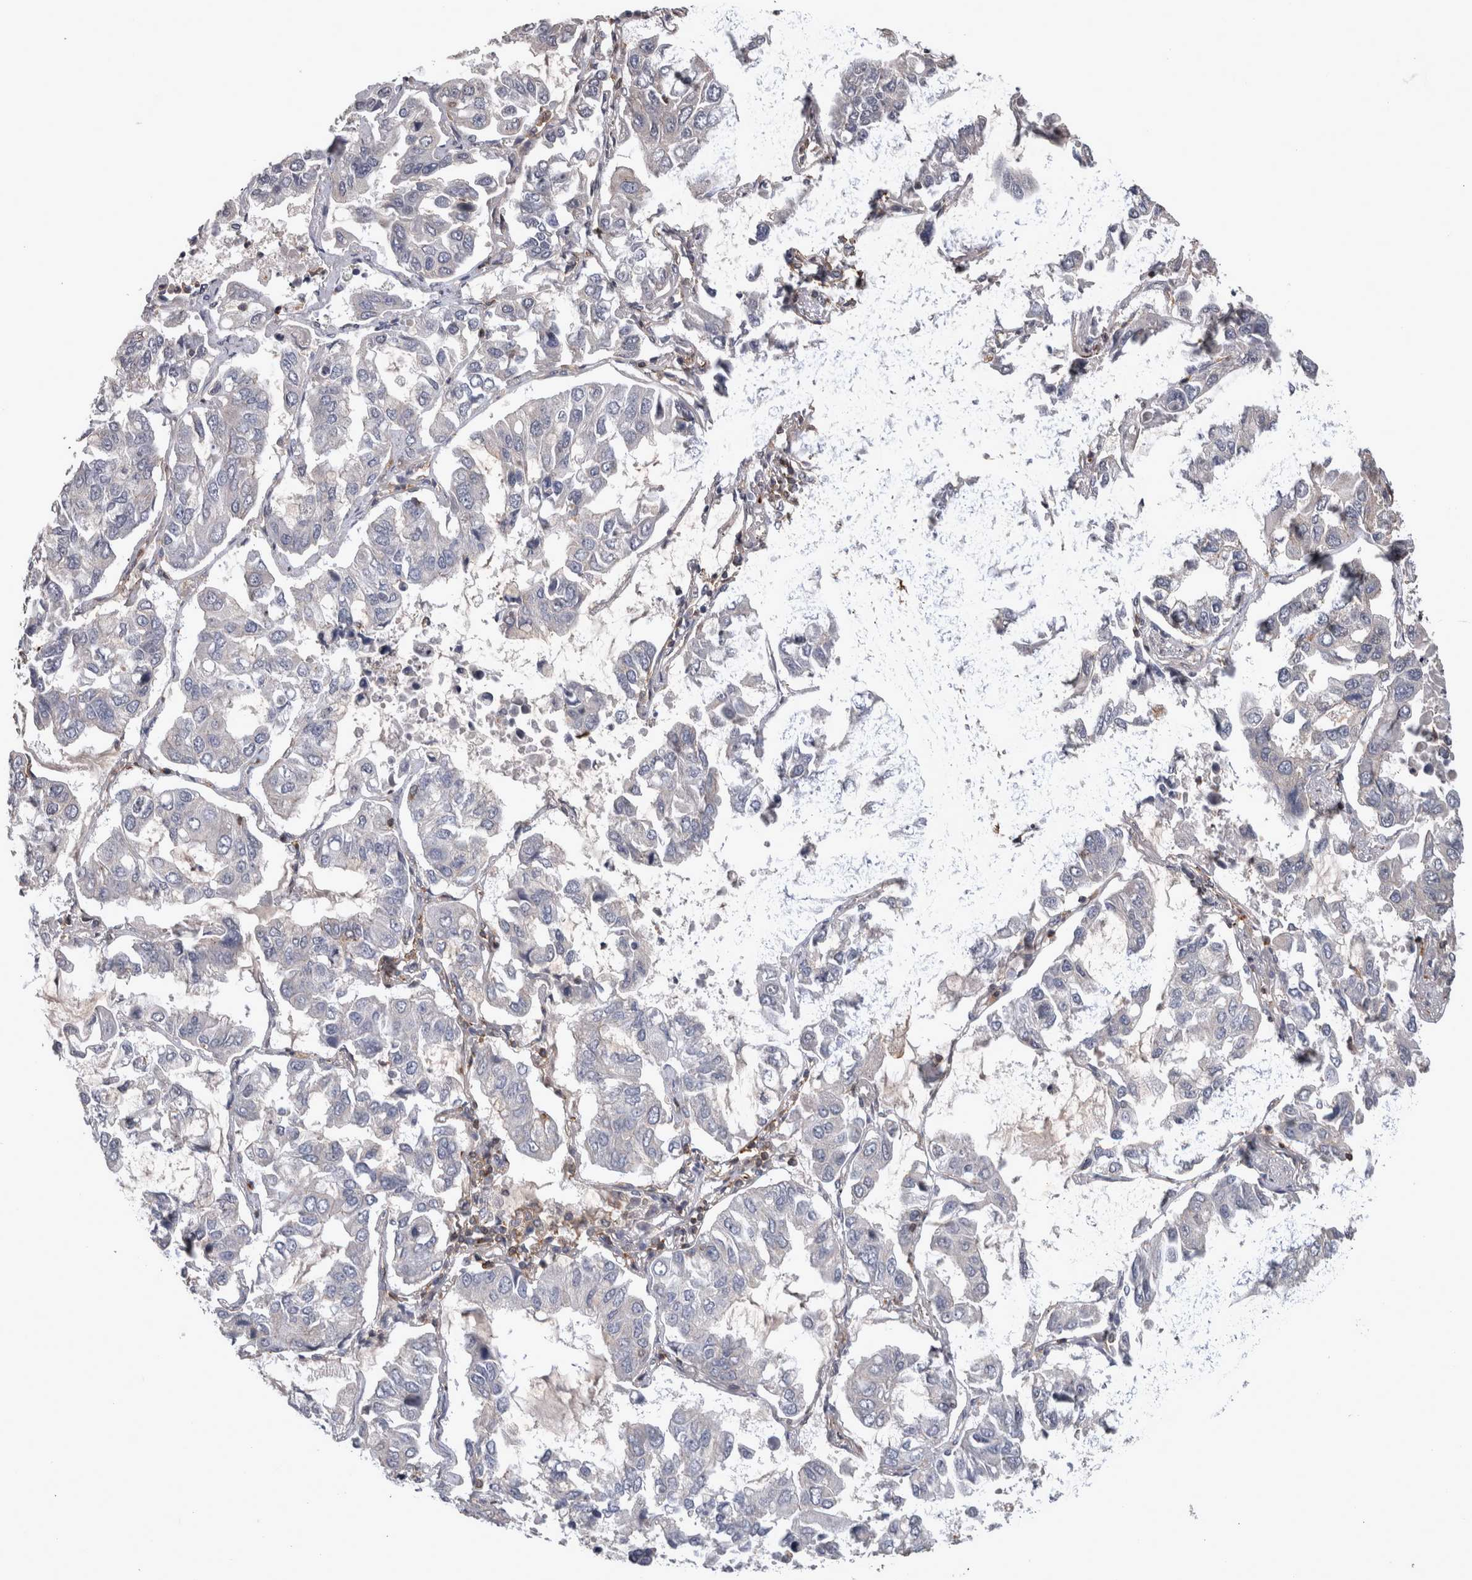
{"staining": {"intensity": "negative", "quantity": "none", "location": "none"}, "tissue": "lung cancer", "cell_type": "Tumor cells", "image_type": "cancer", "snomed": [{"axis": "morphology", "description": "Adenocarcinoma, NOS"}, {"axis": "topography", "description": "Lung"}], "caption": "Immunohistochemical staining of lung adenocarcinoma demonstrates no significant positivity in tumor cells.", "gene": "SPATA48", "patient": {"sex": "male", "age": 64}}